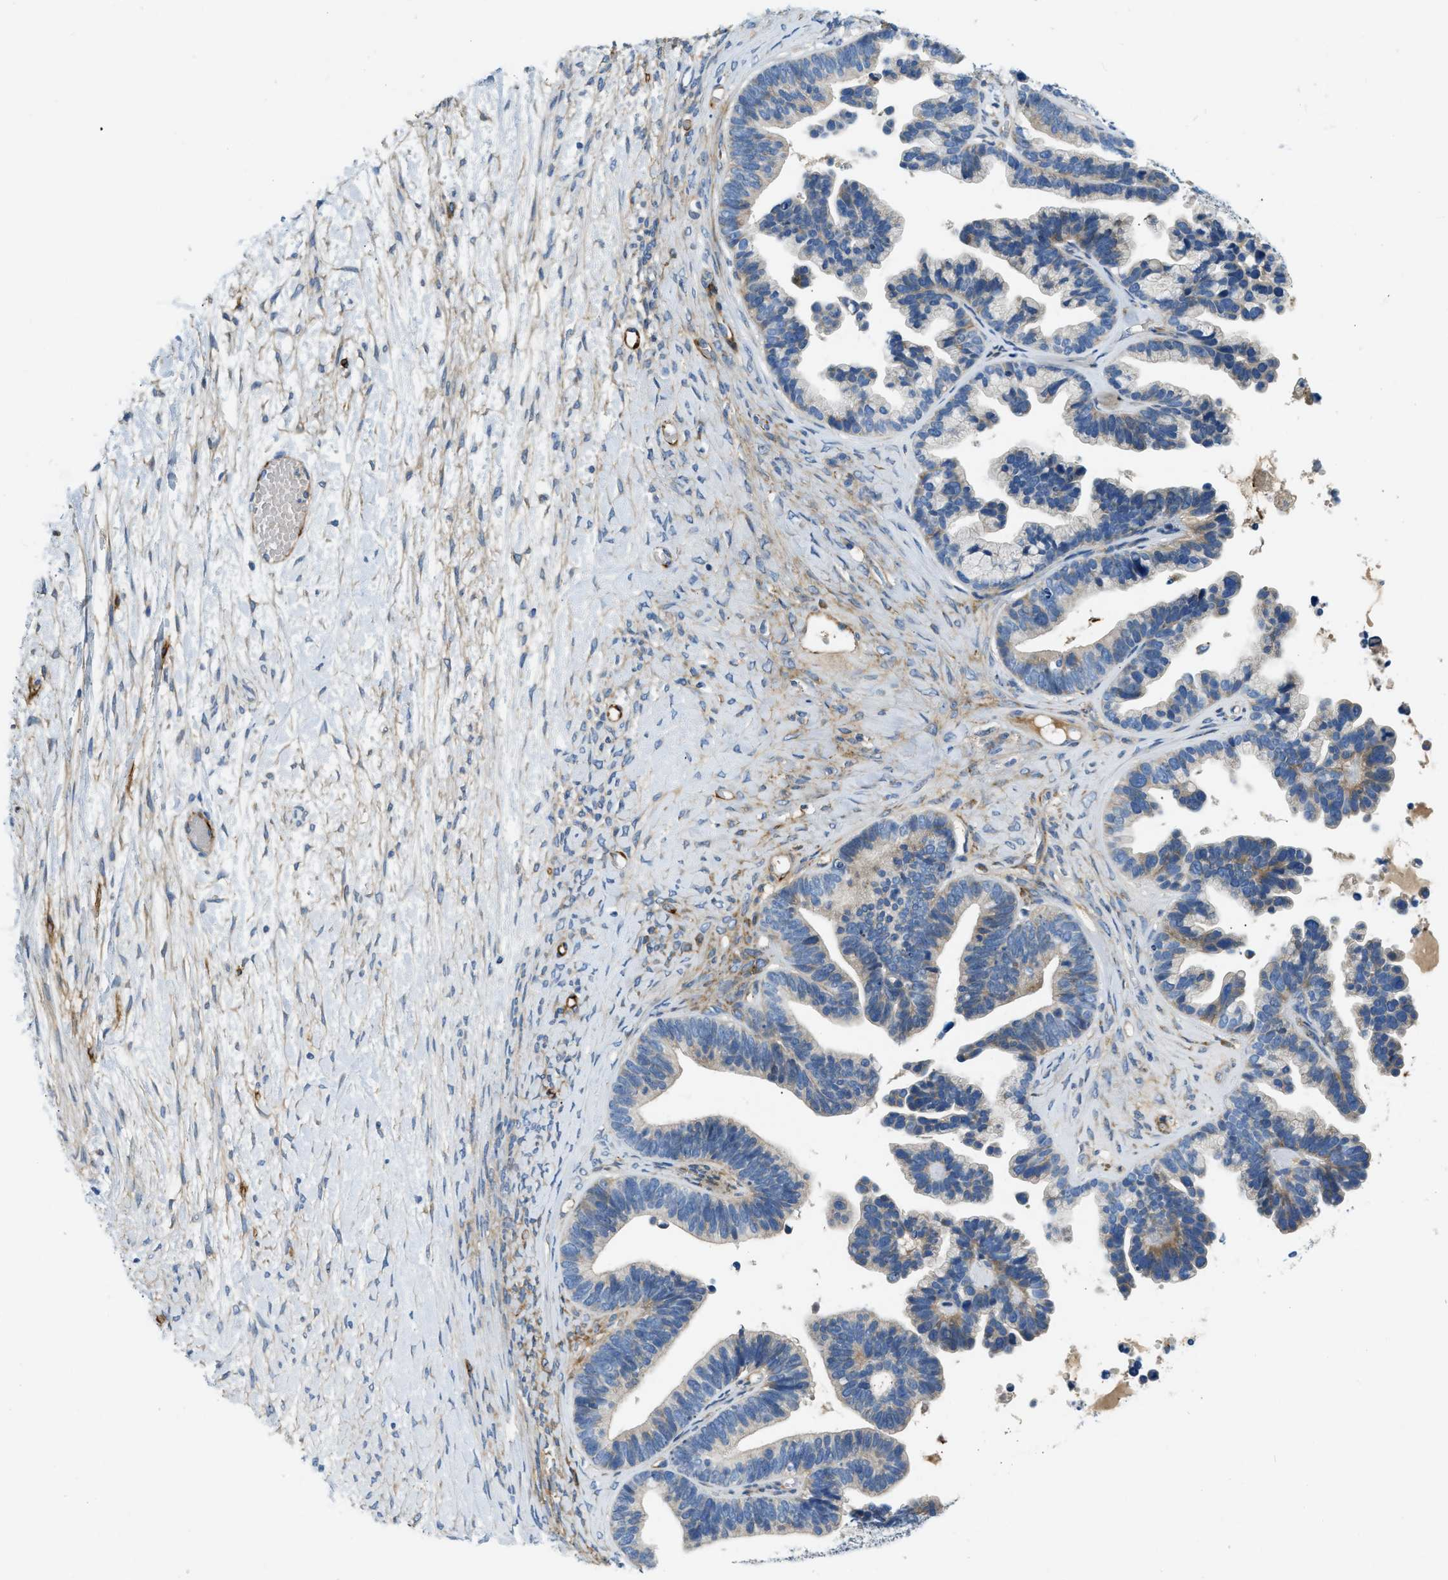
{"staining": {"intensity": "moderate", "quantity": "<25%", "location": "cytoplasmic/membranous"}, "tissue": "ovarian cancer", "cell_type": "Tumor cells", "image_type": "cancer", "snomed": [{"axis": "morphology", "description": "Cystadenocarcinoma, serous, NOS"}, {"axis": "topography", "description": "Ovary"}], "caption": "Immunohistochemistry (IHC) histopathology image of ovarian serous cystadenocarcinoma stained for a protein (brown), which exhibits low levels of moderate cytoplasmic/membranous expression in approximately <25% of tumor cells.", "gene": "COL15A1", "patient": {"sex": "female", "age": 56}}